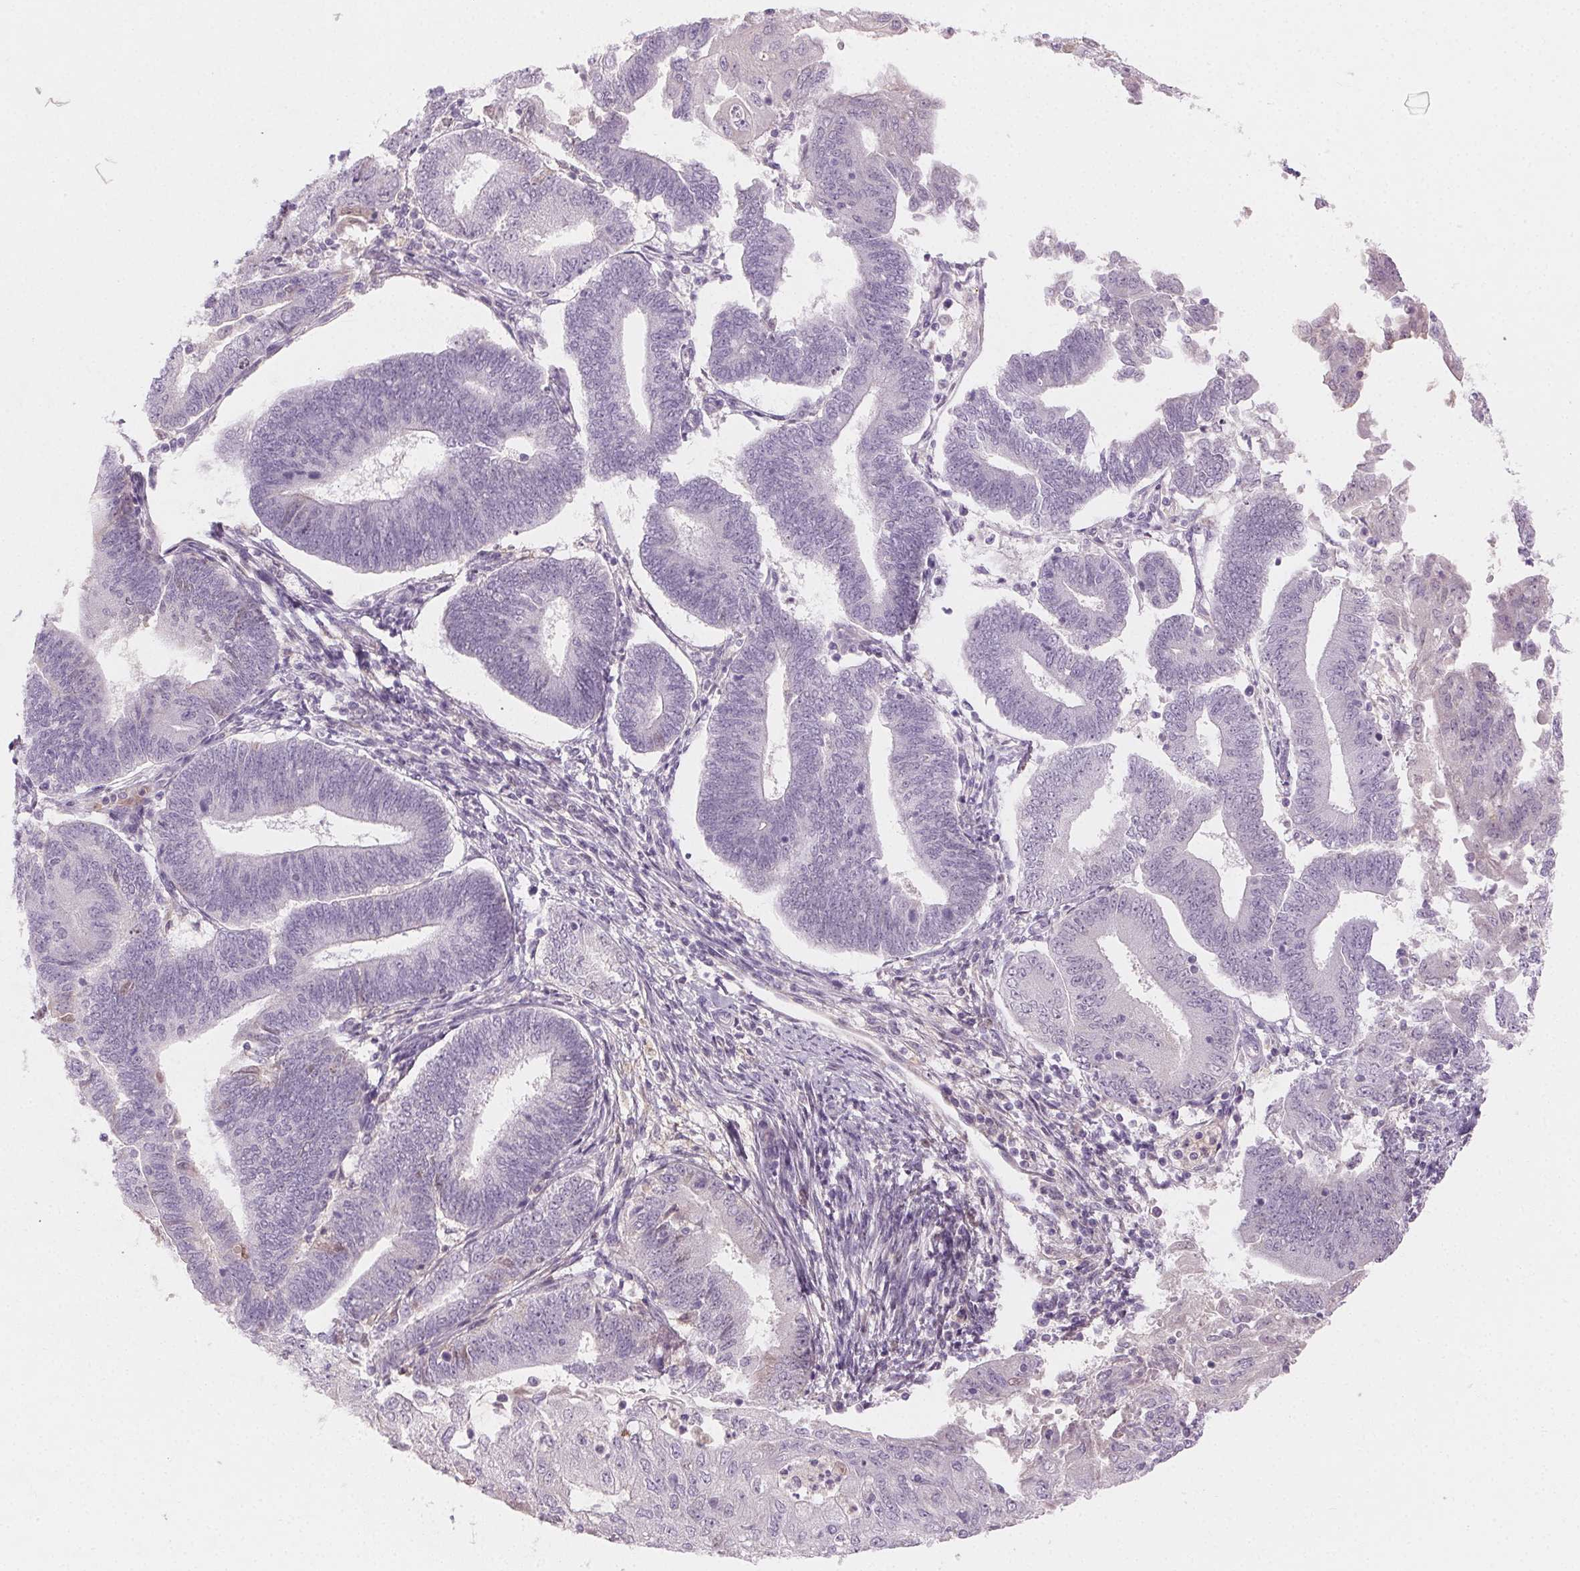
{"staining": {"intensity": "negative", "quantity": "none", "location": "none"}, "tissue": "endometrial cancer", "cell_type": "Tumor cells", "image_type": "cancer", "snomed": [{"axis": "morphology", "description": "Adenocarcinoma, NOS"}, {"axis": "topography", "description": "Endometrium"}], "caption": "Histopathology image shows no significant protein expression in tumor cells of endometrial cancer (adenocarcinoma). (DAB (3,3'-diaminobenzidine) immunohistochemistry with hematoxylin counter stain).", "gene": "AFM", "patient": {"sex": "female", "age": 70}}